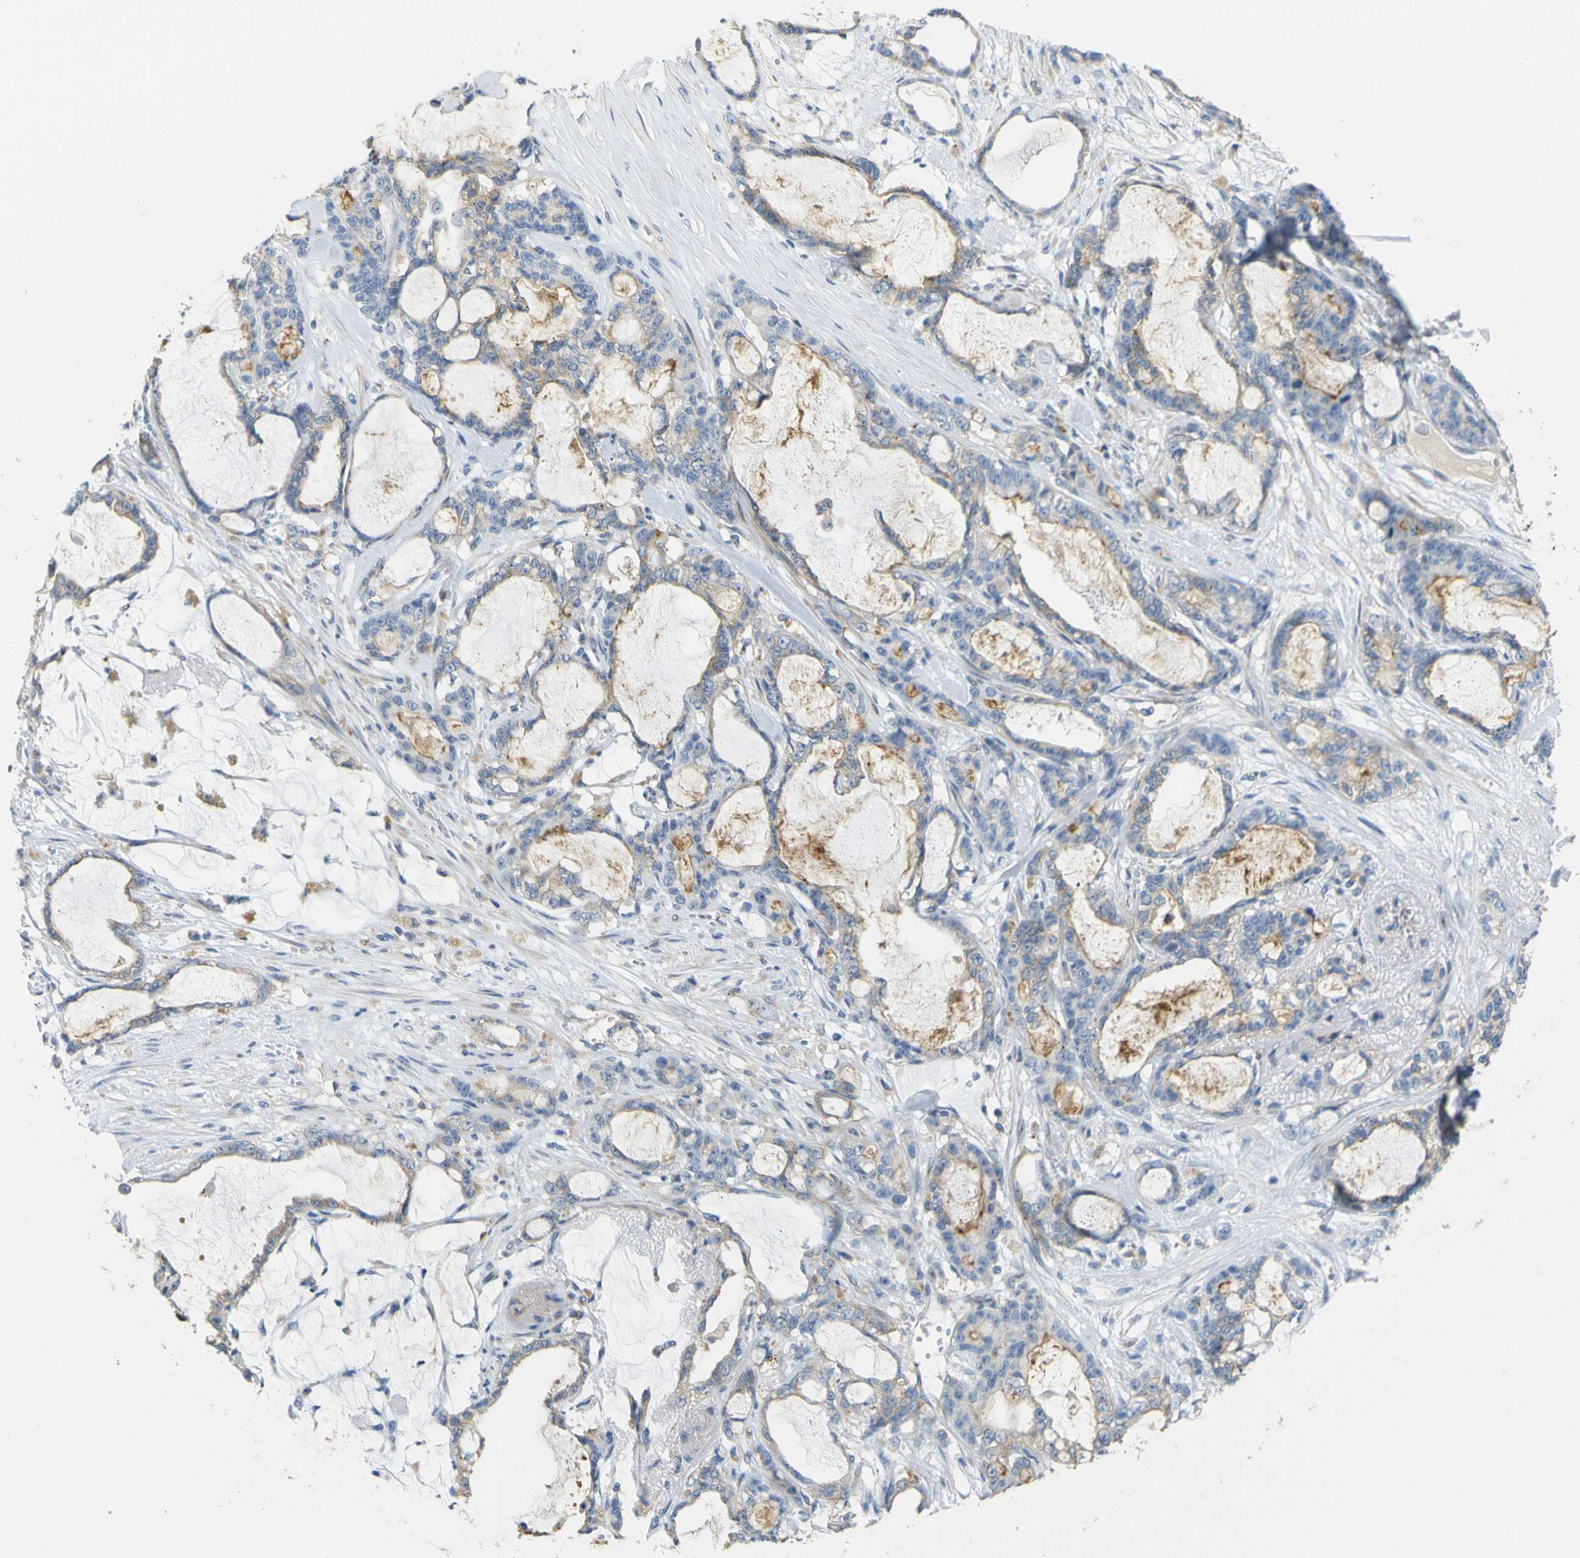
{"staining": {"intensity": "weak", "quantity": "25%-75%", "location": "cytoplasmic/membranous"}, "tissue": "pancreatic cancer", "cell_type": "Tumor cells", "image_type": "cancer", "snomed": [{"axis": "morphology", "description": "Adenocarcinoma, NOS"}, {"axis": "topography", "description": "Pancreas"}], "caption": "Human pancreatic cancer stained for a protein (brown) demonstrates weak cytoplasmic/membranous positive expression in approximately 25%-75% of tumor cells.", "gene": "SYPL1", "patient": {"sex": "female", "age": 73}}